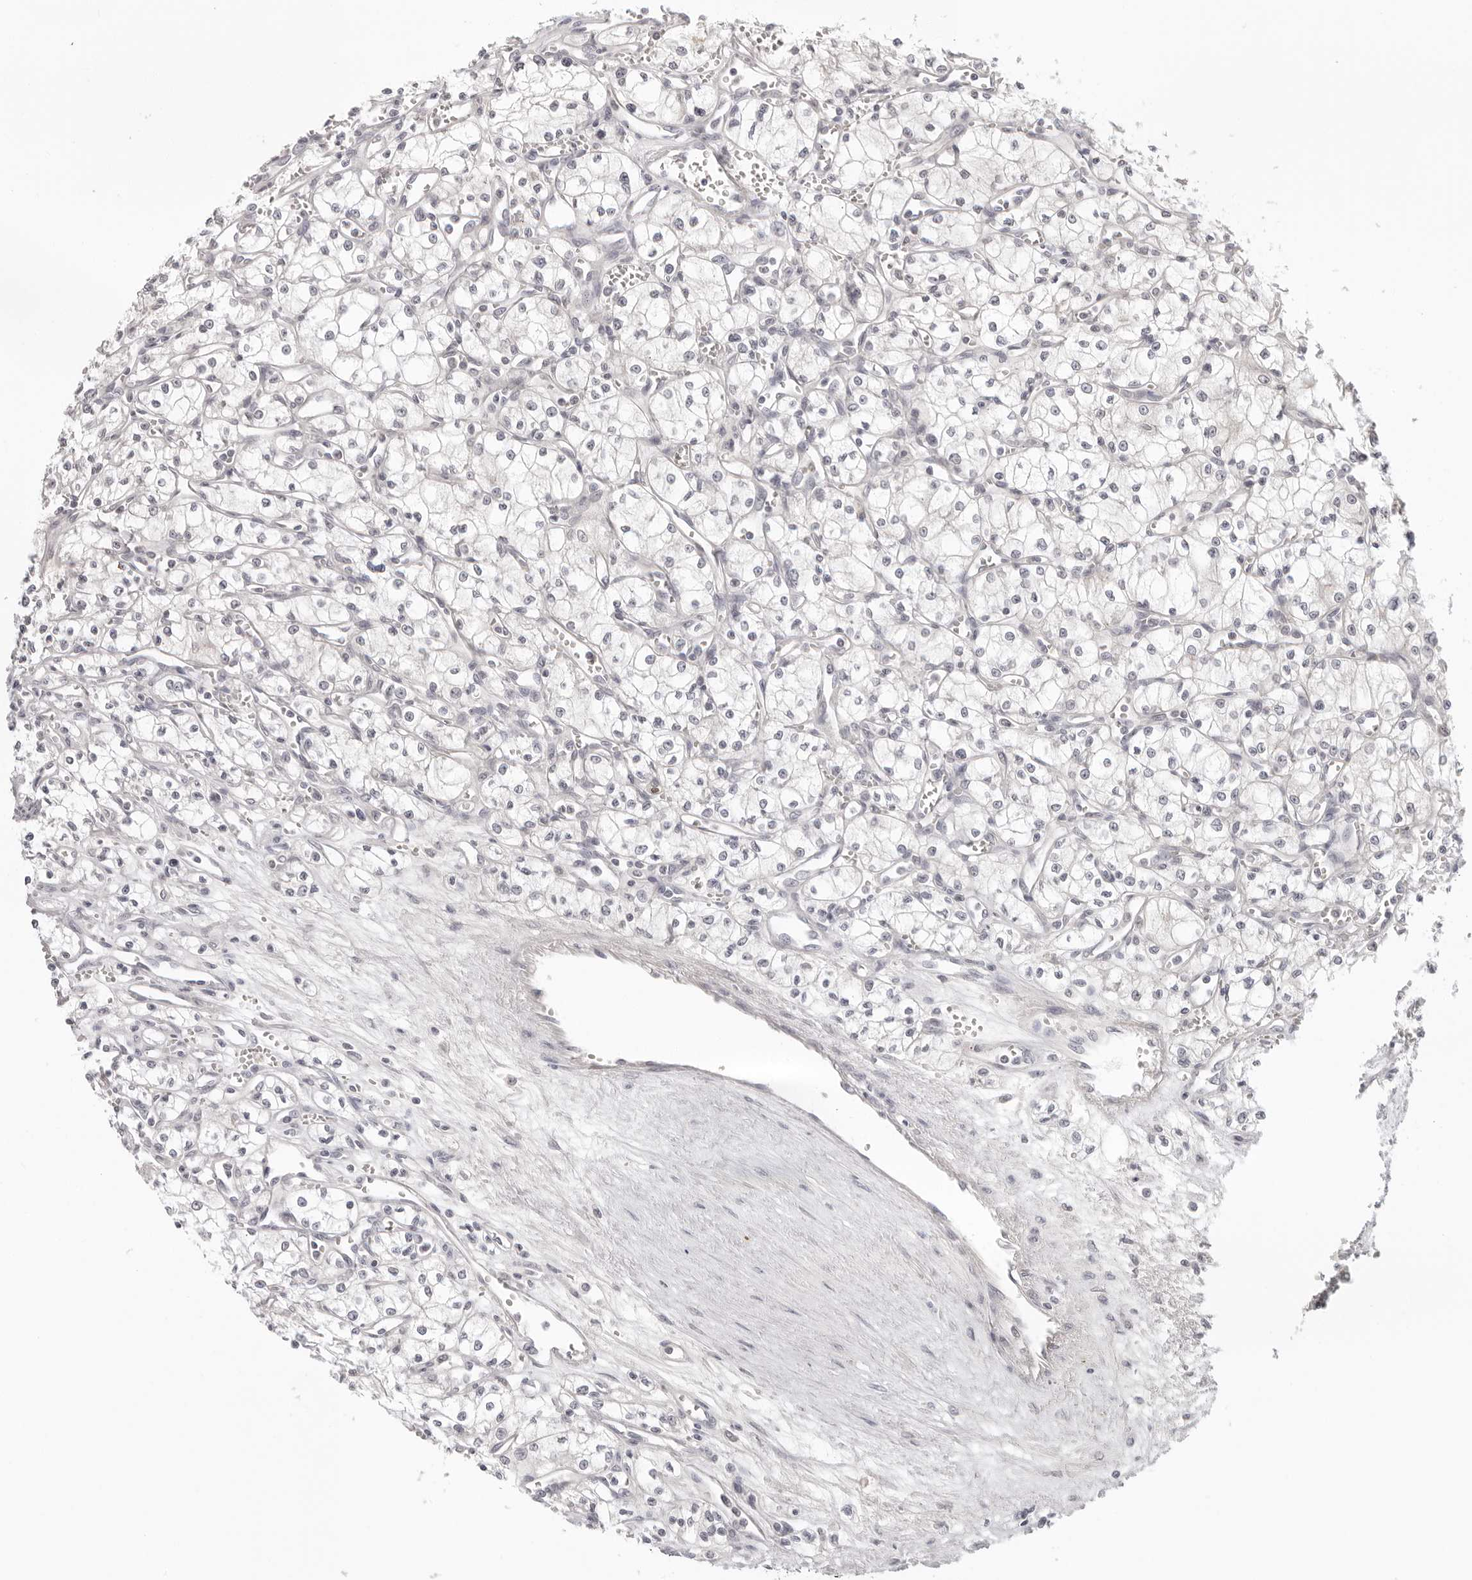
{"staining": {"intensity": "negative", "quantity": "none", "location": "none"}, "tissue": "renal cancer", "cell_type": "Tumor cells", "image_type": "cancer", "snomed": [{"axis": "morphology", "description": "Adenocarcinoma, NOS"}, {"axis": "topography", "description": "Kidney"}], "caption": "A photomicrograph of renal cancer stained for a protein shows no brown staining in tumor cells.", "gene": "STRADB", "patient": {"sex": "male", "age": 59}}